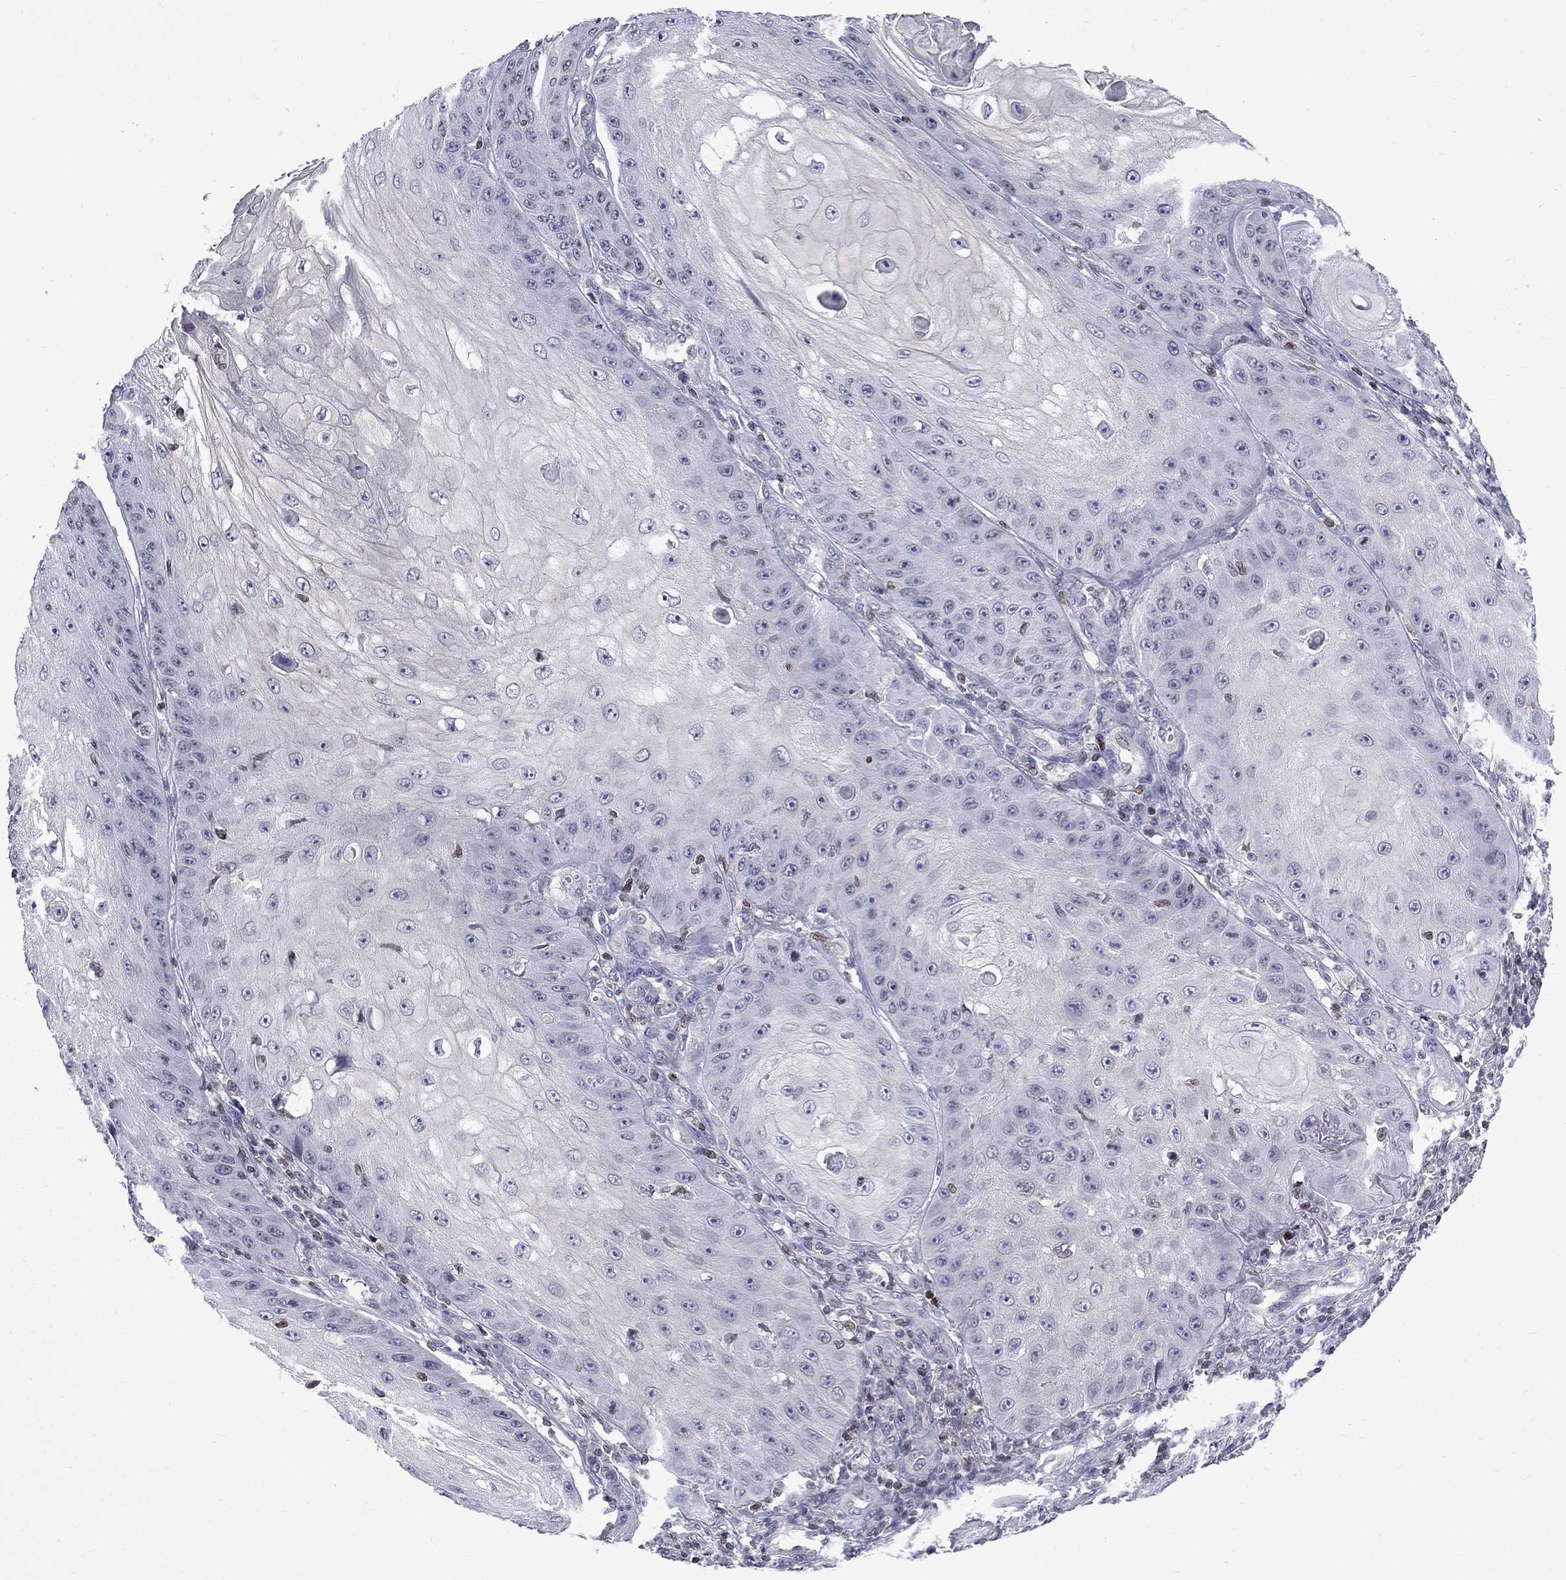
{"staining": {"intensity": "negative", "quantity": "none", "location": "none"}, "tissue": "skin cancer", "cell_type": "Tumor cells", "image_type": "cancer", "snomed": [{"axis": "morphology", "description": "Squamous cell carcinoma, NOS"}, {"axis": "topography", "description": "Skin"}], "caption": "Tumor cells show no significant staining in skin cancer (squamous cell carcinoma).", "gene": "SLA", "patient": {"sex": "male", "age": 70}}